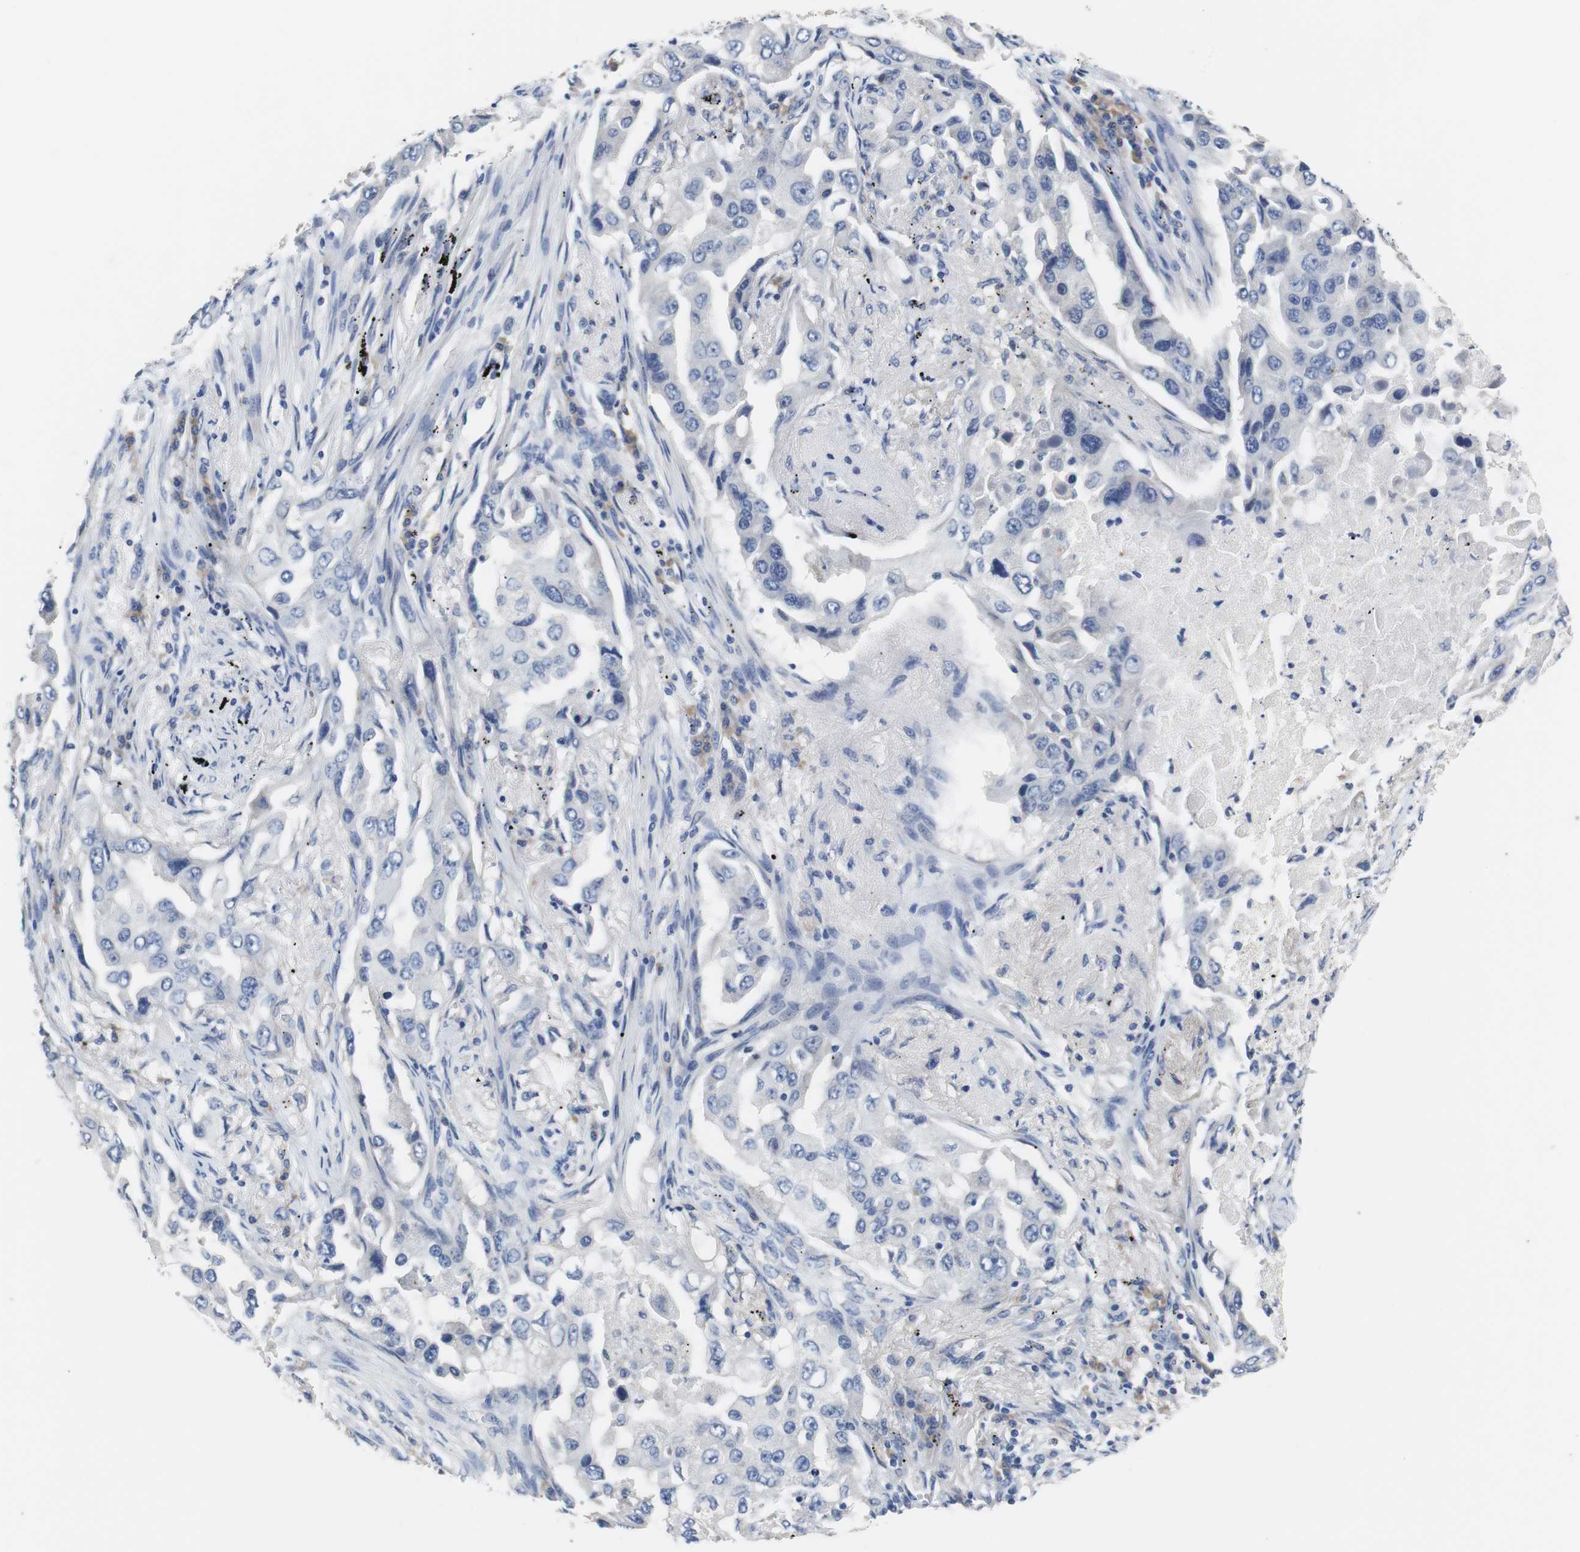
{"staining": {"intensity": "negative", "quantity": "none", "location": "none"}, "tissue": "lung cancer", "cell_type": "Tumor cells", "image_type": "cancer", "snomed": [{"axis": "morphology", "description": "Adenocarcinoma, NOS"}, {"axis": "topography", "description": "Lung"}], "caption": "Immunohistochemical staining of adenocarcinoma (lung) demonstrates no significant expression in tumor cells.", "gene": "PCK1", "patient": {"sex": "female", "age": 65}}